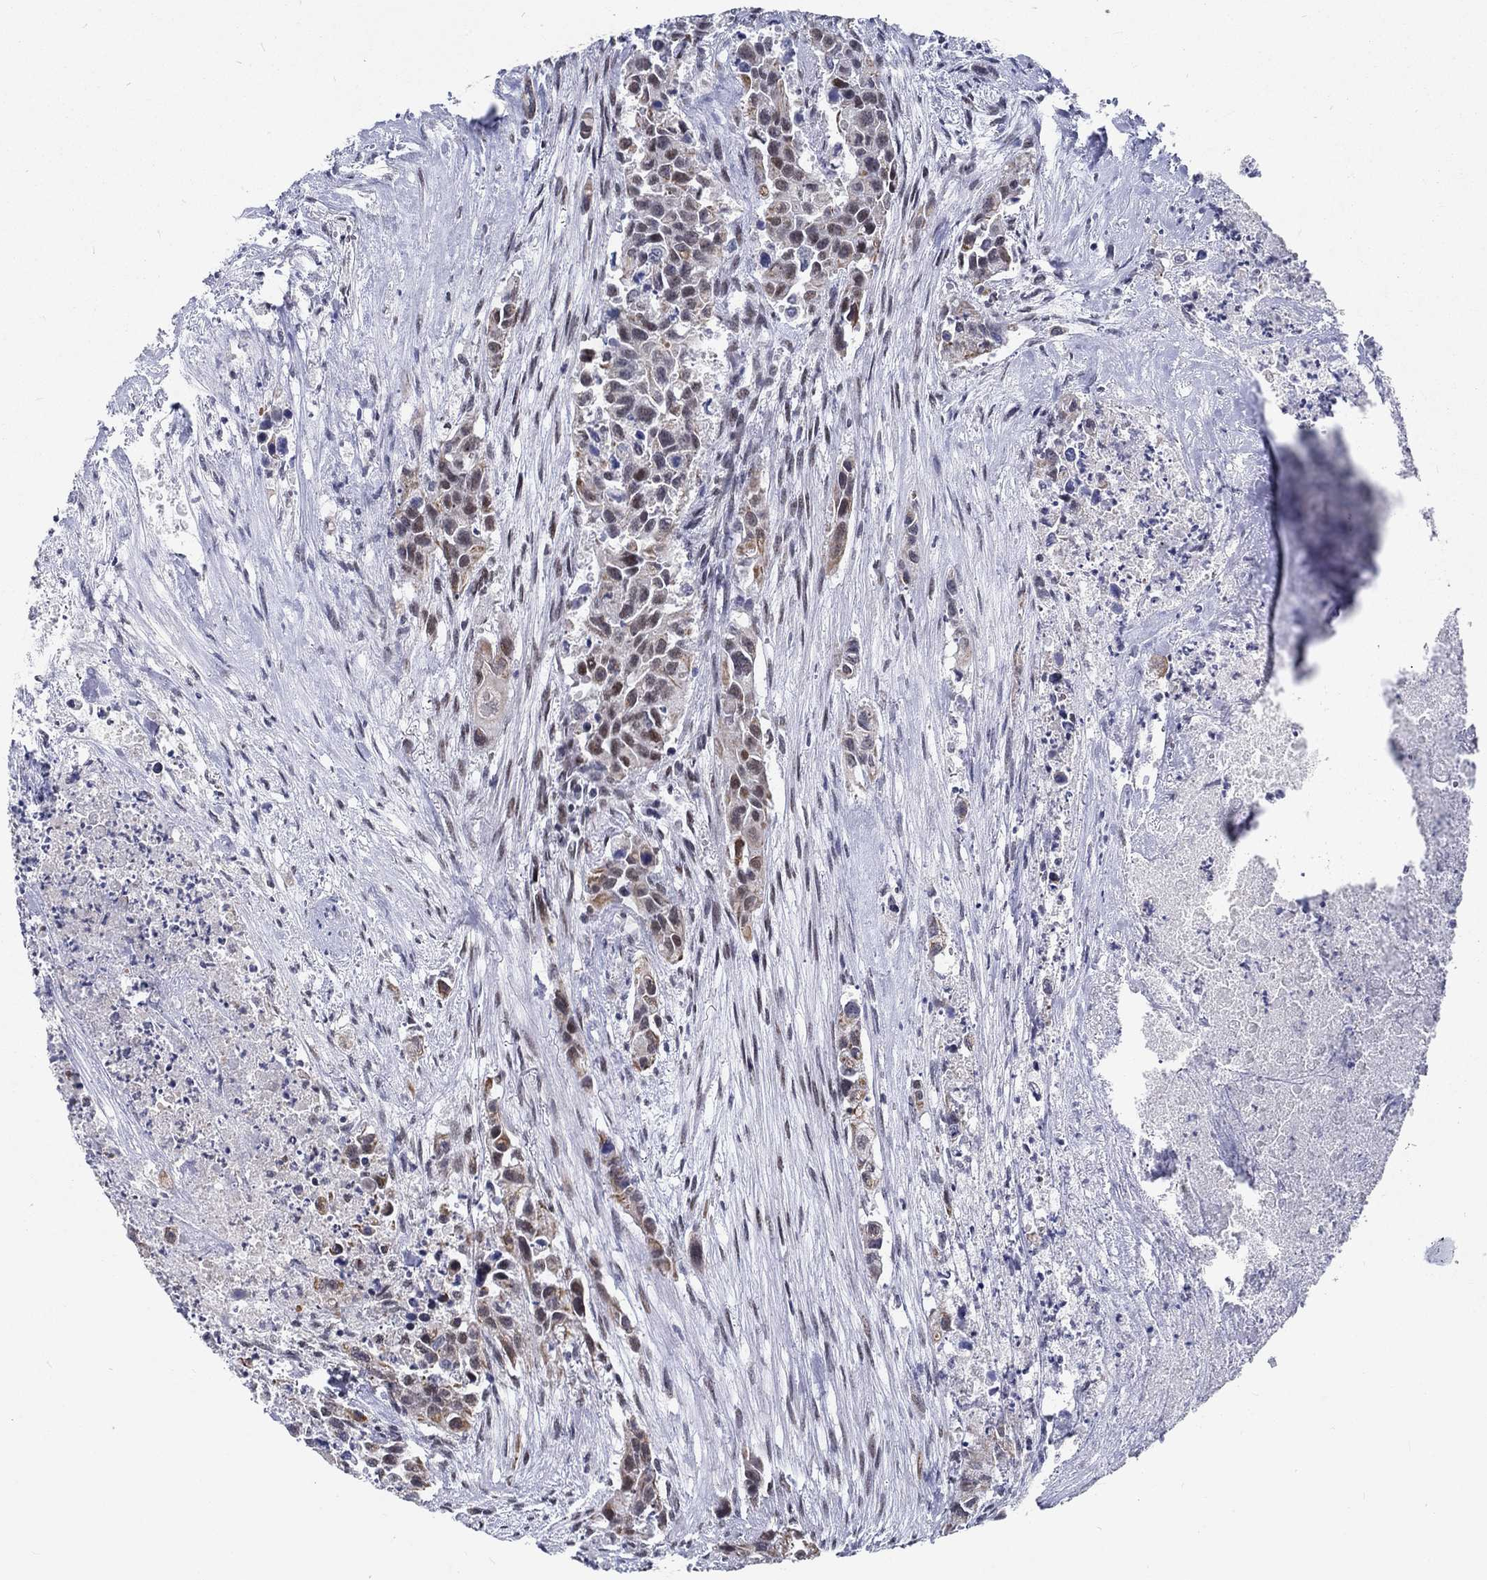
{"staining": {"intensity": "moderate", "quantity": "<25%", "location": "nuclear"}, "tissue": "urothelial cancer", "cell_type": "Tumor cells", "image_type": "cancer", "snomed": [{"axis": "morphology", "description": "Urothelial carcinoma, High grade"}, {"axis": "topography", "description": "Urinary bladder"}], "caption": "Urothelial cancer tissue displays moderate nuclear expression in approximately <25% of tumor cells, visualized by immunohistochemistry.", "gene": "ZBED1", "patient": {"sex": "female", "age": 73}}